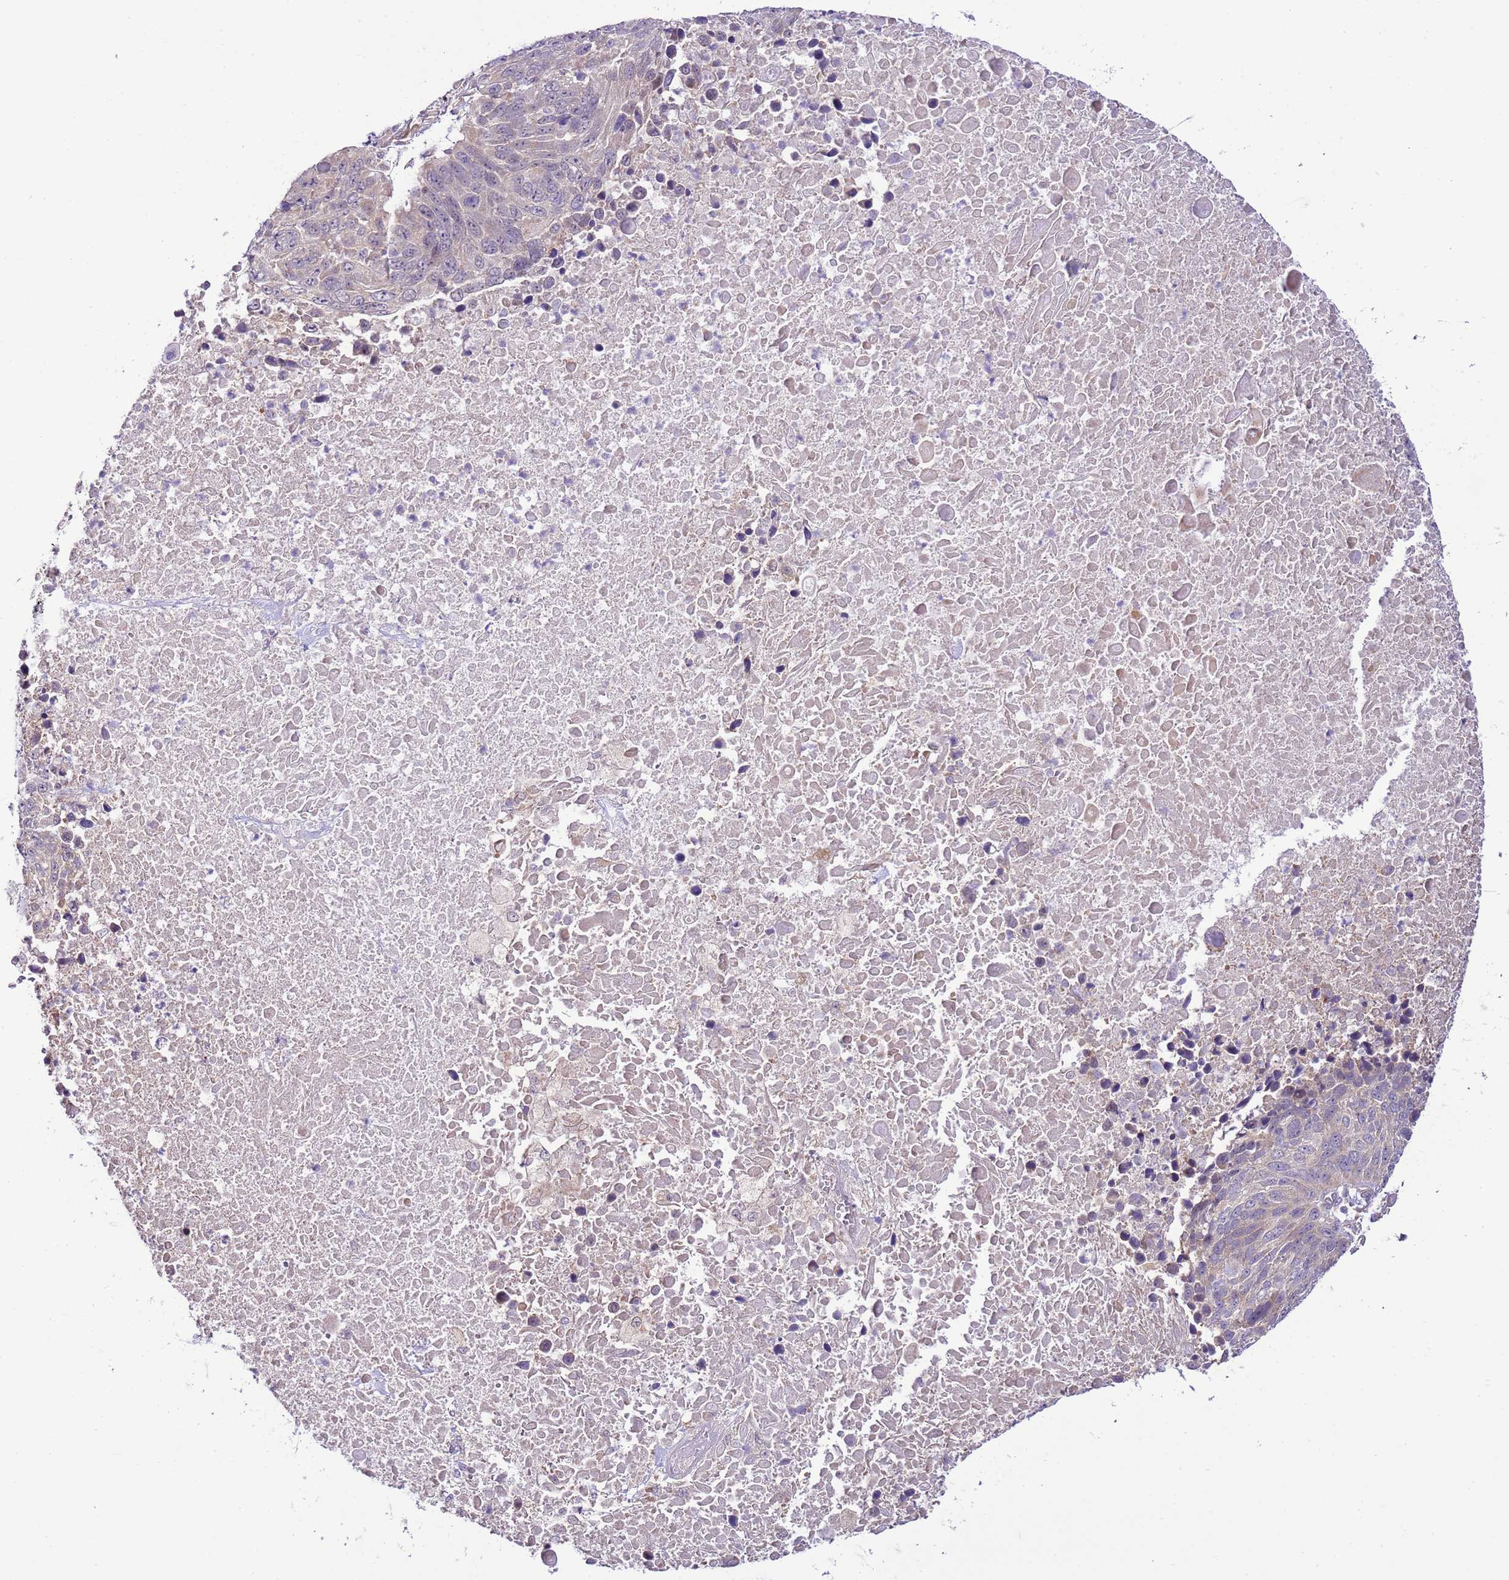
{"staining": {"intensity": "negative", "quantity": "none", "location": "none"}, "tissue": "lung cancer", "cell_type": "Tumor cells", "image_type": "cancer", "snomed": [{"axis": "morphology", "description": "Normal tissue, NOS"}, {"axis": "morphology", "description": "Squamous cell carcinoma, NOS"}, {"axis": "topography", "description": "Lymph node"}, {"axis": "topography", "description": "Lung"}], "caption": "Immunohistochemical staining of human squamous cell carcinoma (lung) demonstrates no significant staining in tumor cells.", "gene": "SCARA3", "patient": {"sex": "male", "age": 66}}